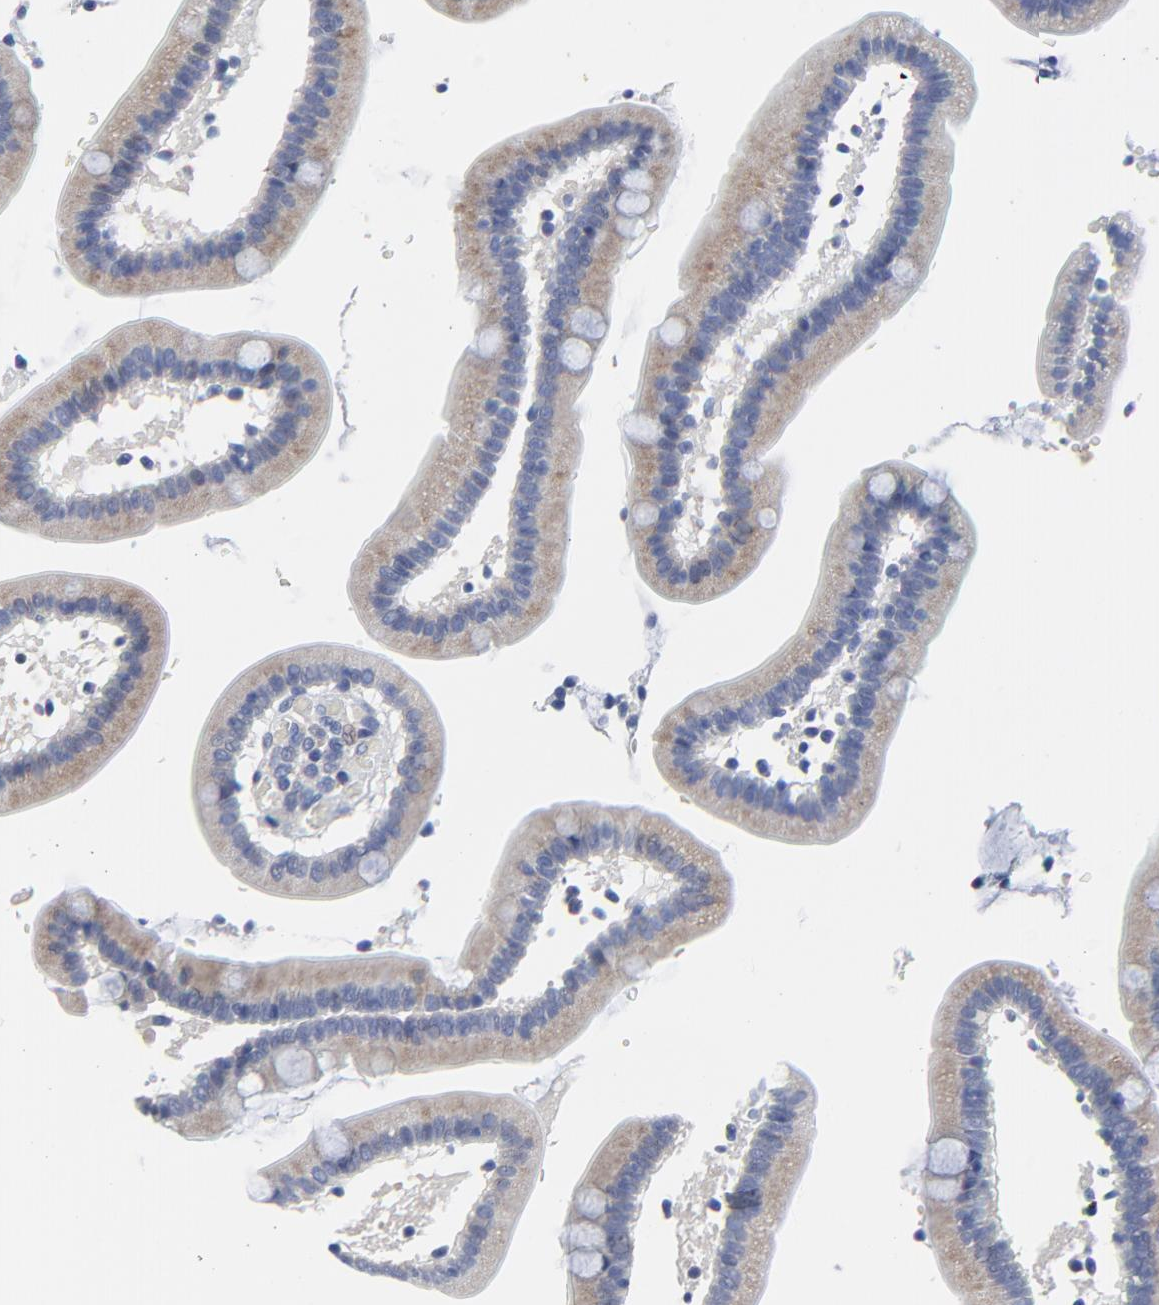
{"staining": {"intensity": "weak", "quantity": ">75%", "location": "cytoplasmic/membranous"}, "tissue": "duodenum", "cell_type": "Glandular cells", "image_type": "normal", "snomed": [{"axis": "morphology", "description": "Normal tissue, NOS"}, {"axis": "topography", "description": "Duodenum"}], "caption": "Human duodenum stained with a brown dye displays weak cytoplasmic/membranous positive expression in approximately >75% of glandular cells.", "gene": "NLGN3", "patient": {"sex": "male", "age": 66}}